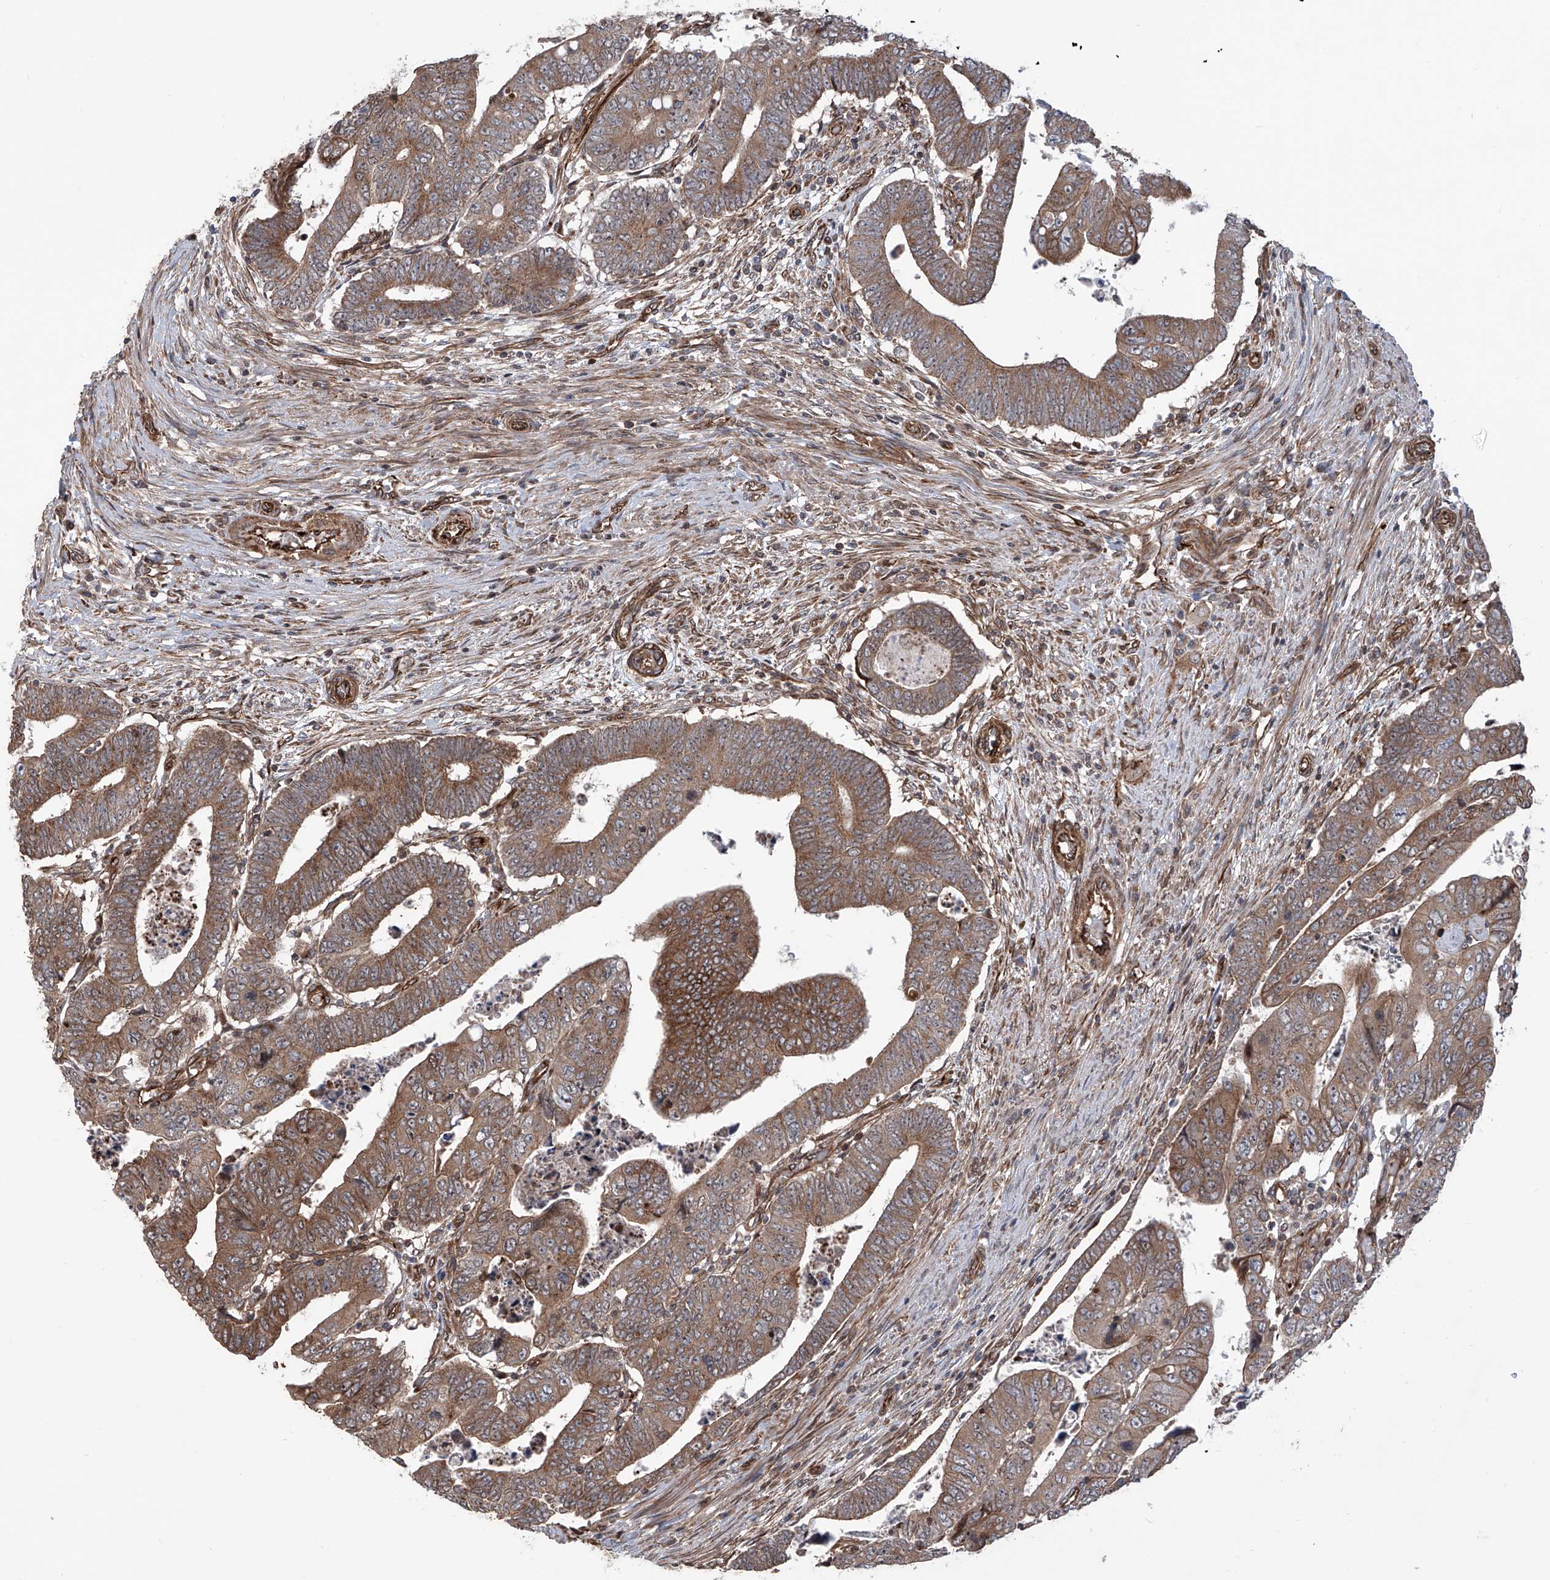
{"staining": {"intensity": "moderate", "quantity": ">75%", "location": "cytoplasmic/membranous"}, "tissue": "colorectal cancer", "cell_type": "Tumor cells", "image_type": "cancer", "snomed": [{"axis": "morphology", "description": "Normal tissue, NOS"}, {"axis": "morphology", "description": "Adenocarcinoma, NOS"}, {"axis": "topography", "description": "Rectum"}], "caption": "Moderate cytoplasmic/membranous expression for a protein is appreciated in approximately >75% of tumor cells of adenocarcinoma (colorectal) using immunohistochemistry (IHC).", "gene": "APAF1", "patient": {"sex": "female", "age": 65}}